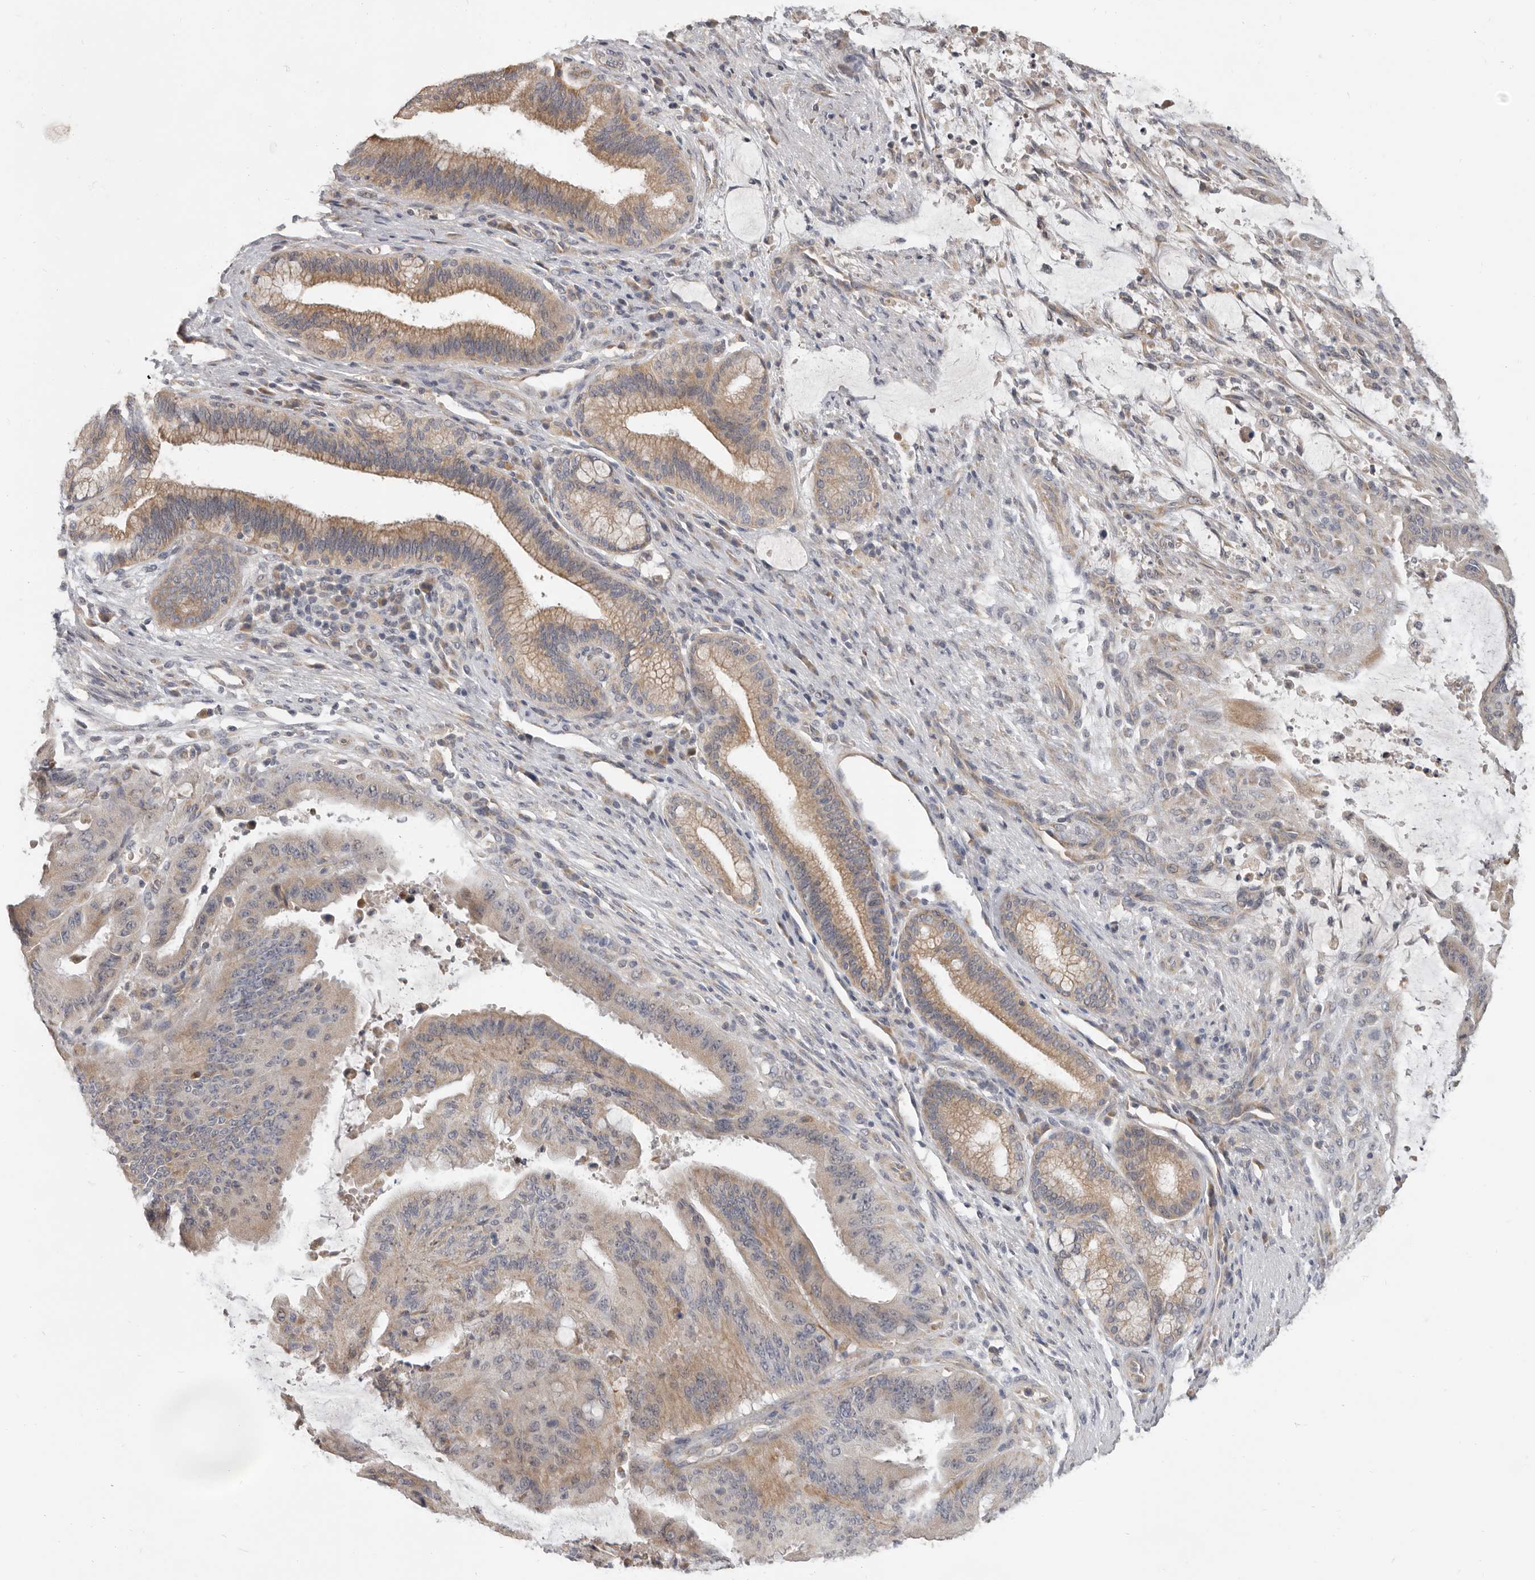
{"staining": {"intensity": "moderate", "quantity": ">75%", "location": "cytoplasmic/membranous"}, "tissue": "liver cancer", "cell_type": "Tumor cells", "image_type": "cancer", "snomed": [{"axis": "morphology", "description": "Normal tissue, NOS"}, {"axis": "morphology", "description": "Cholangiocarcinoma"}, {"axis": "topography", "description": "Liver"}, {"axis": "topography", "description": "Peripheral nerve tissue"}], "caption": "Human liver cholangiocarcinoma stained for a protein (brown) demonstrates moderate cytoplasmic/membranous positive staining in approximately >75% of tumor cells.", "gene": "UNK", "patient": {"sex": "female", "age": 73}}